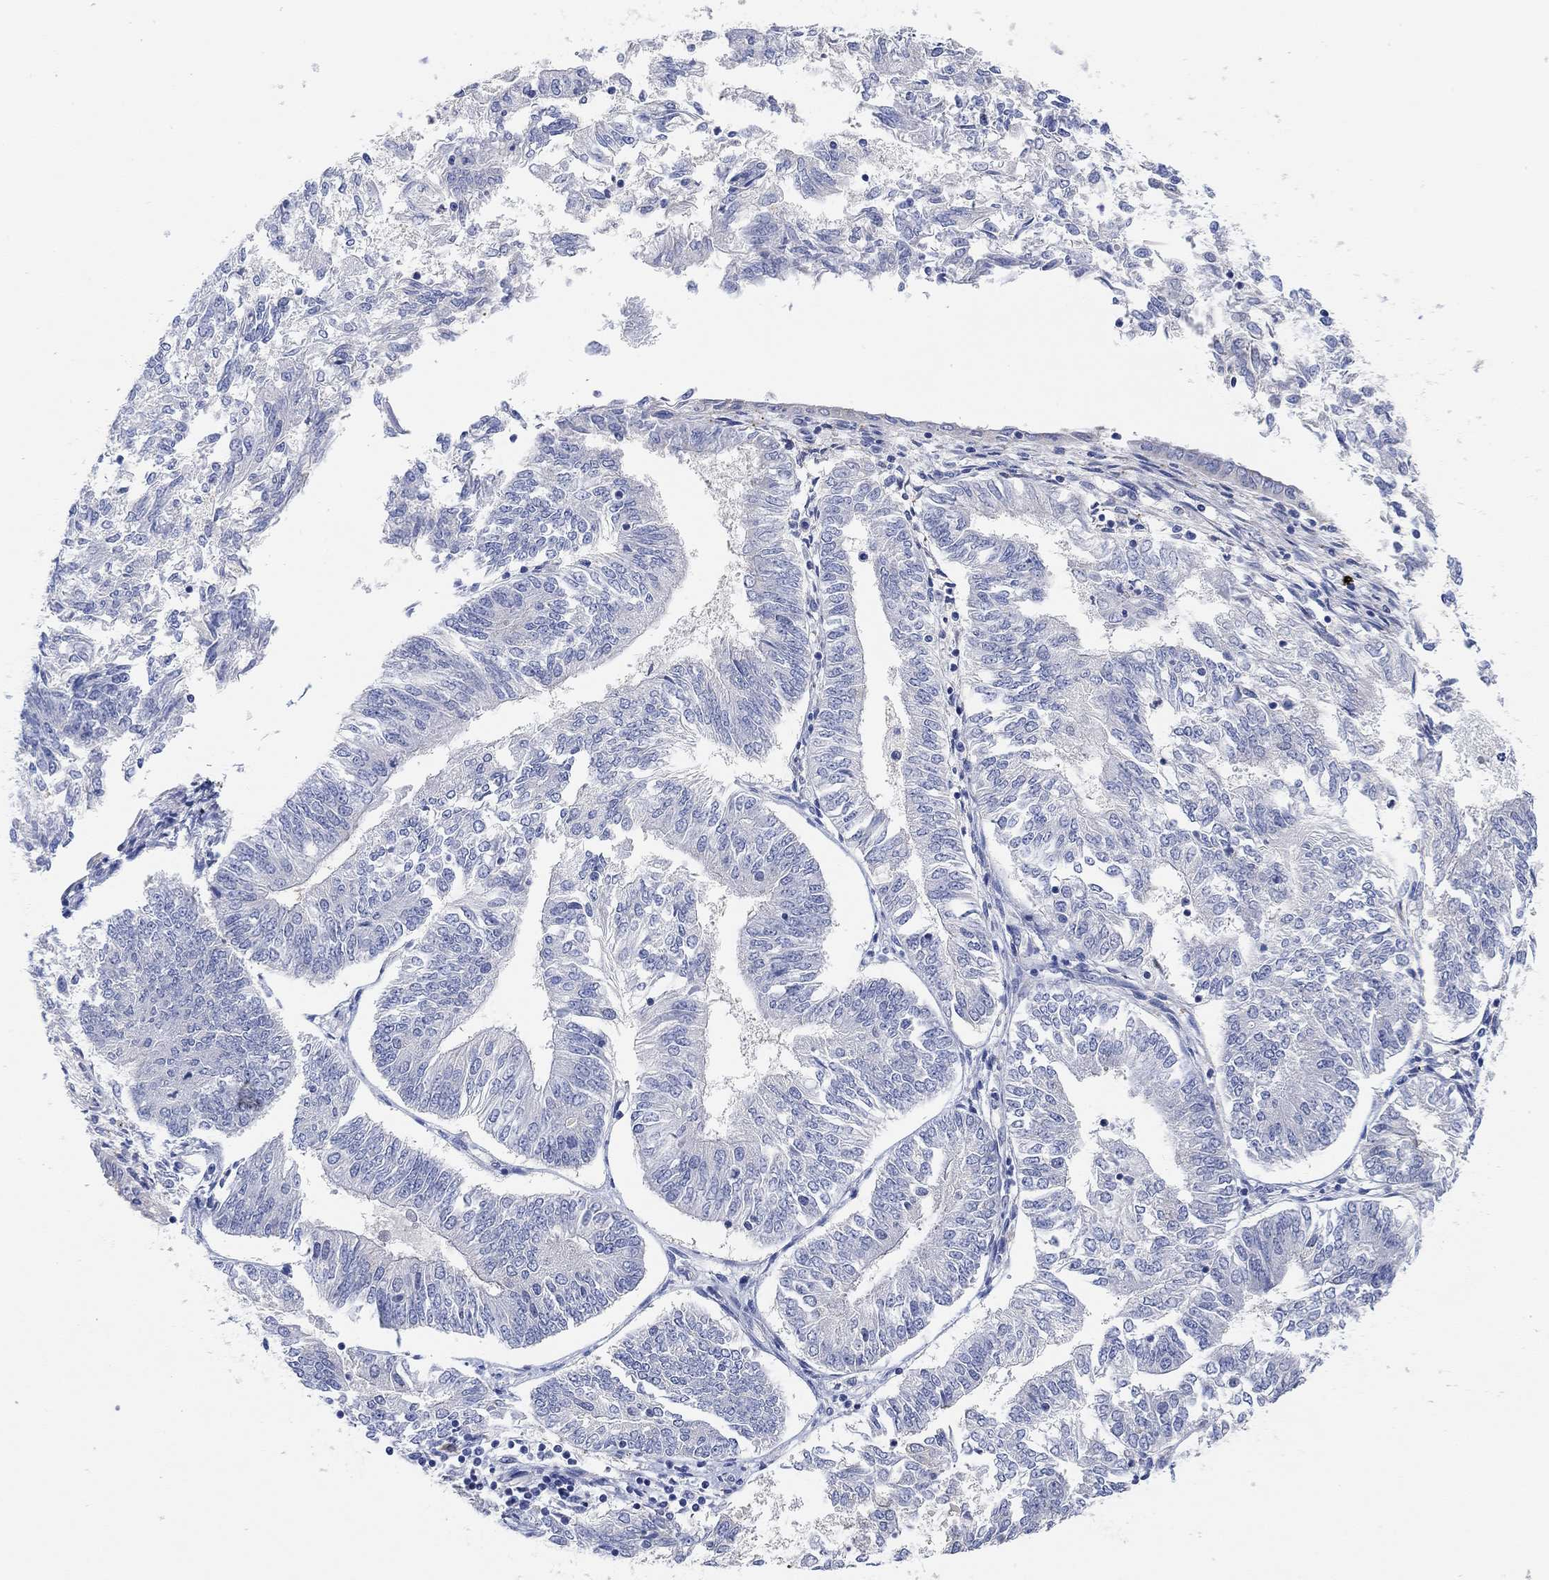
{"staining": {"intensity": "negative", "quantity": "none", "location": "none"}, "tissue": "endometrial cancer", "cell_type": "Tumor cells", "image_type": "cancer", "snomed": [{"axis": "morphology", "description": "Adenocarcinoma, NOS"}, {"axis": "topography", "description": "Endometrium"}], "caption": "A photomicrograph of endometrial cancer (adenocarcinoma) stained for a protein shows no brown staining in tumor cells. (Stains: DAB immunohistochemistry with hematoxylin counter stain, Microscopy: brightfield microscopy at high magnification).", "gene": "RGS1", "patient": {"sex": "female", "age": 58}}